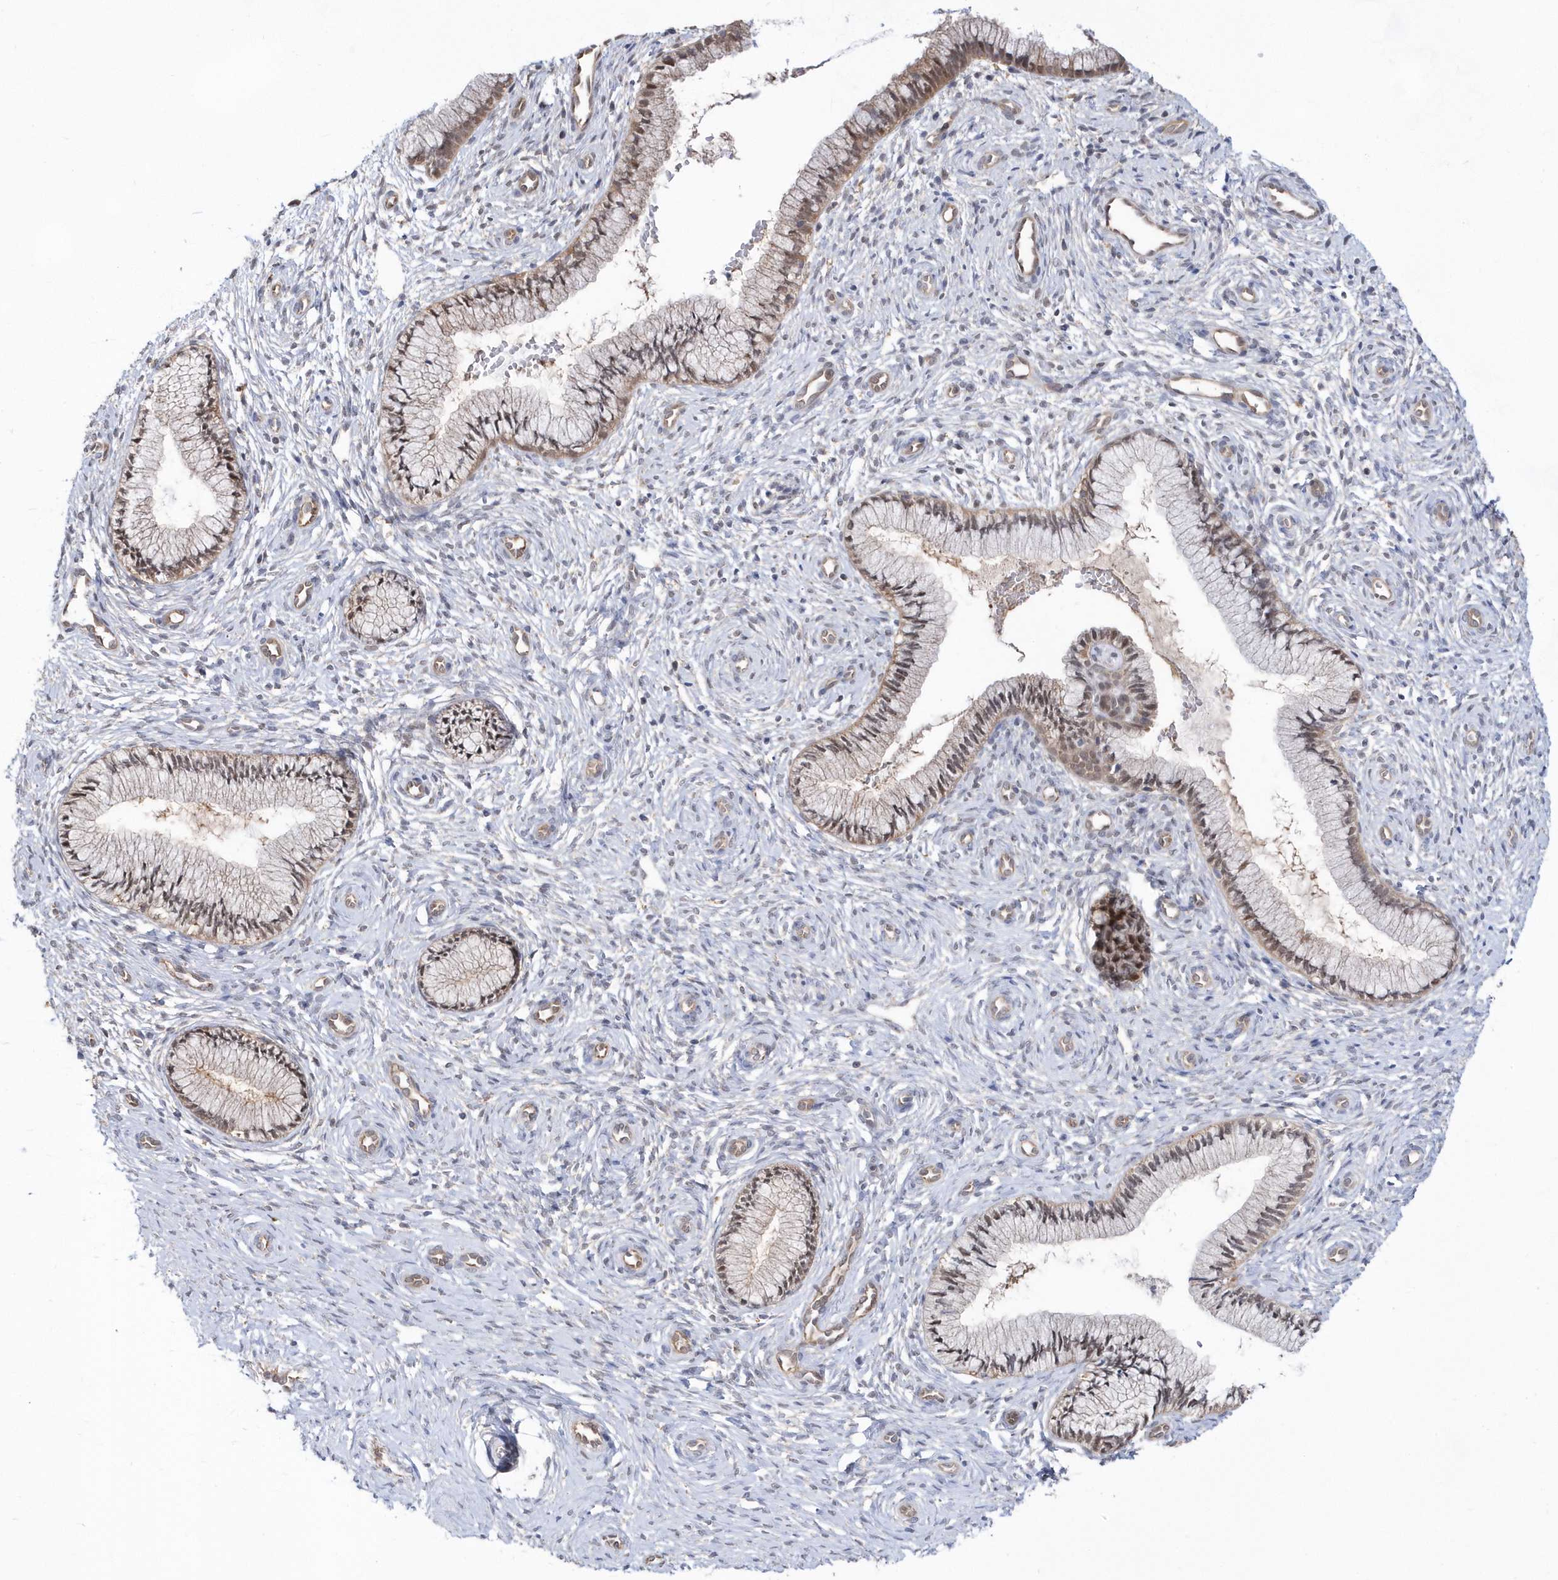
{"staining": {"intensity": "moderate", "quantity": ">75%", "location": "cytoplasmic/membranous"}, "tissue": "cervix", "cell_type": "Glandular cells", "image_type": "normal", "snomed": [{"axis": "morphology", "description": "Normal tissue, NOS"}, {"axis": "topography", "description": "Cervix"}], "caption": "Immunohistochemical staining of benign human cervix displays >75% levels of moderate cytoplasmic/membranous protein positivity in approximately >75% of glandular cells.", "gene": "BDH2", "patient": {"sex": "female", "age": 27}}